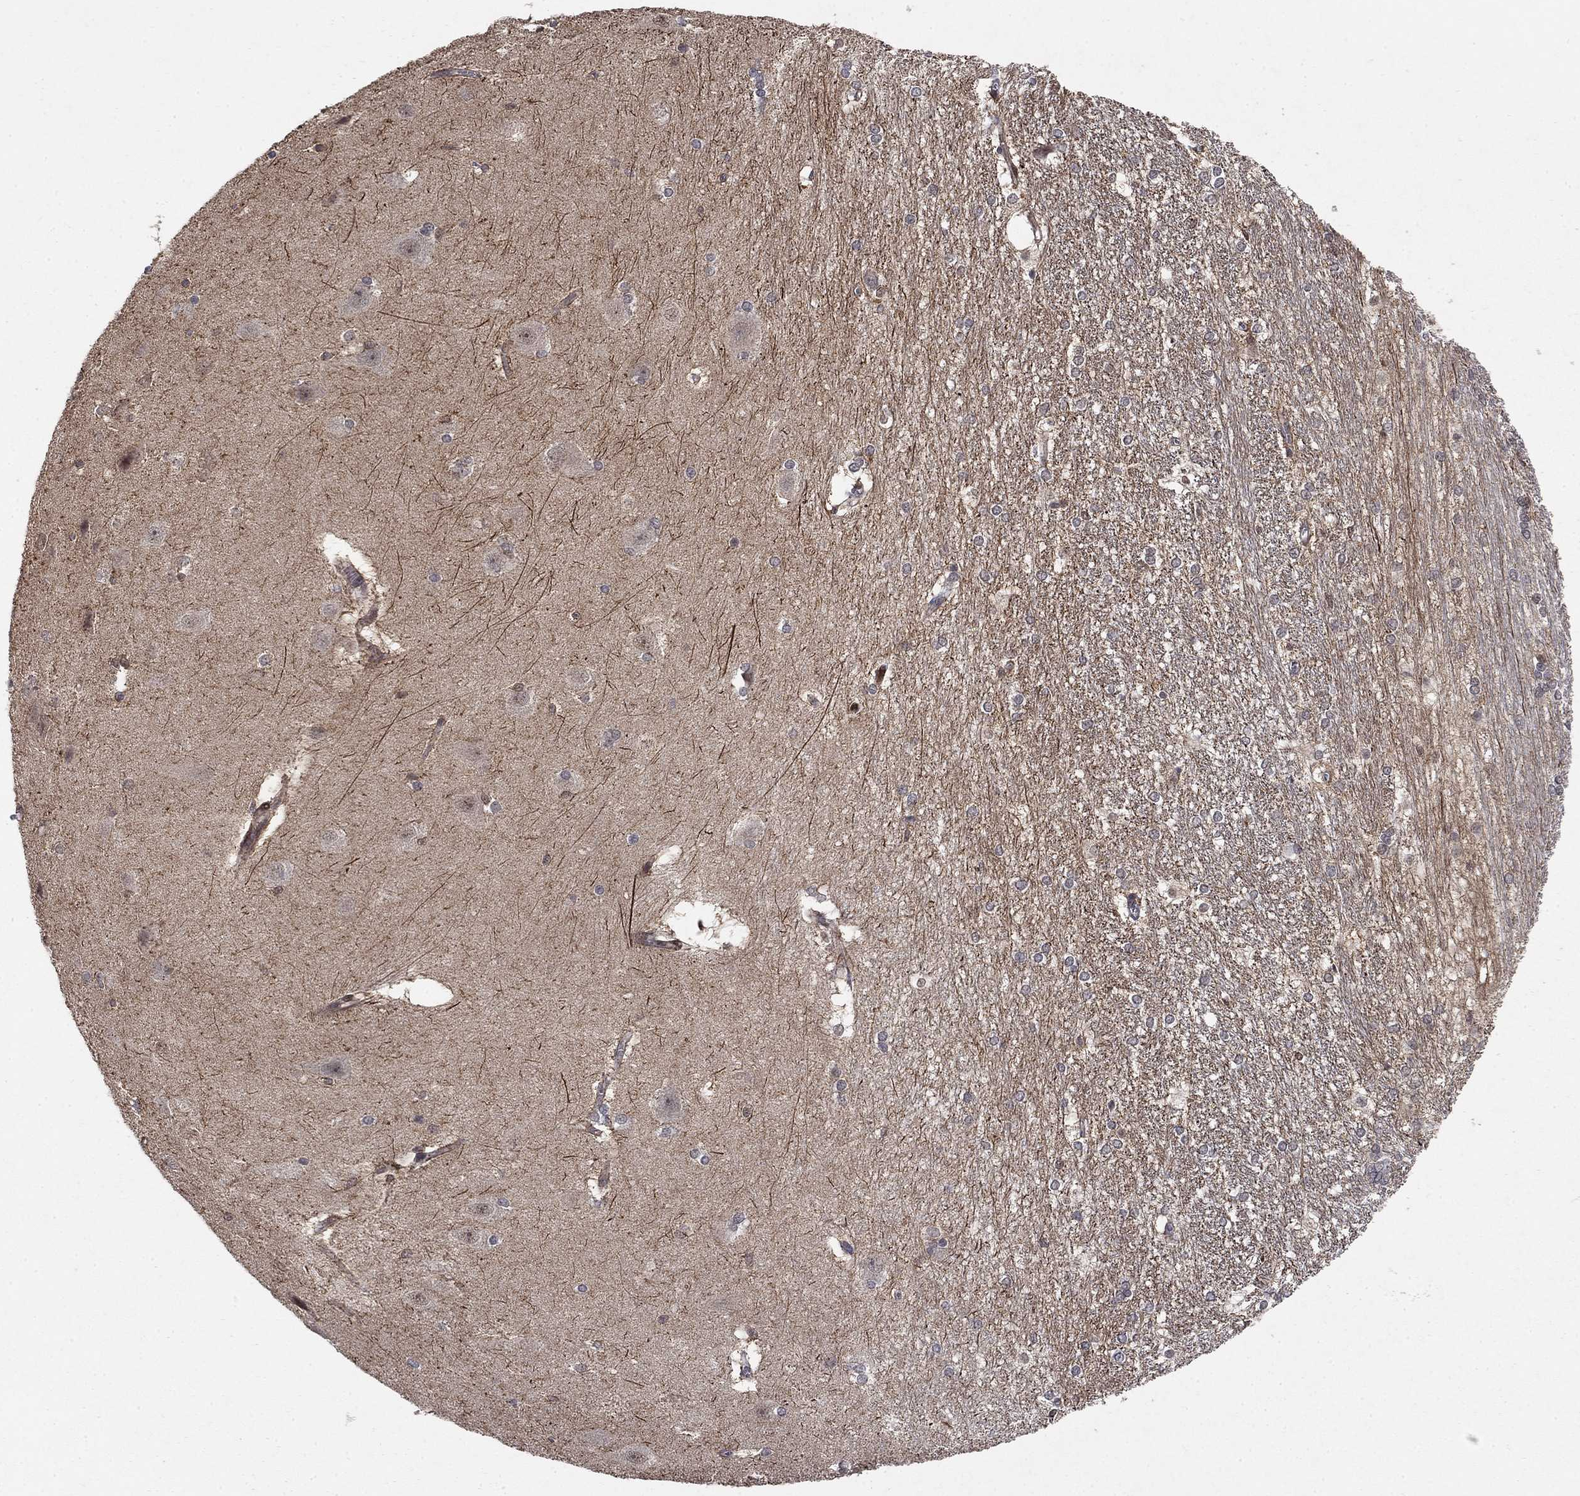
{"staining": {"intensity": "moderate", "quantity": "<25%", "location": "nuclear"}, "tissue": "hippocampus", "cell_type": "Glial cells", "image_type": "normal", "snomed": [{"axis": "morphology", "description": "Normal tissue, NOS"}, {"axis": "topography", "description": "Cerebral cortex"}, {"axis": "topography", "description": "Hippocampus"}], "caption": "Glial cells display low levels of moderate nuclear positivity in about <25% of cells in unremarkable human hippocampus.", "gene": "CCDC66", "patient": {"sex": "female", "age": 19}}